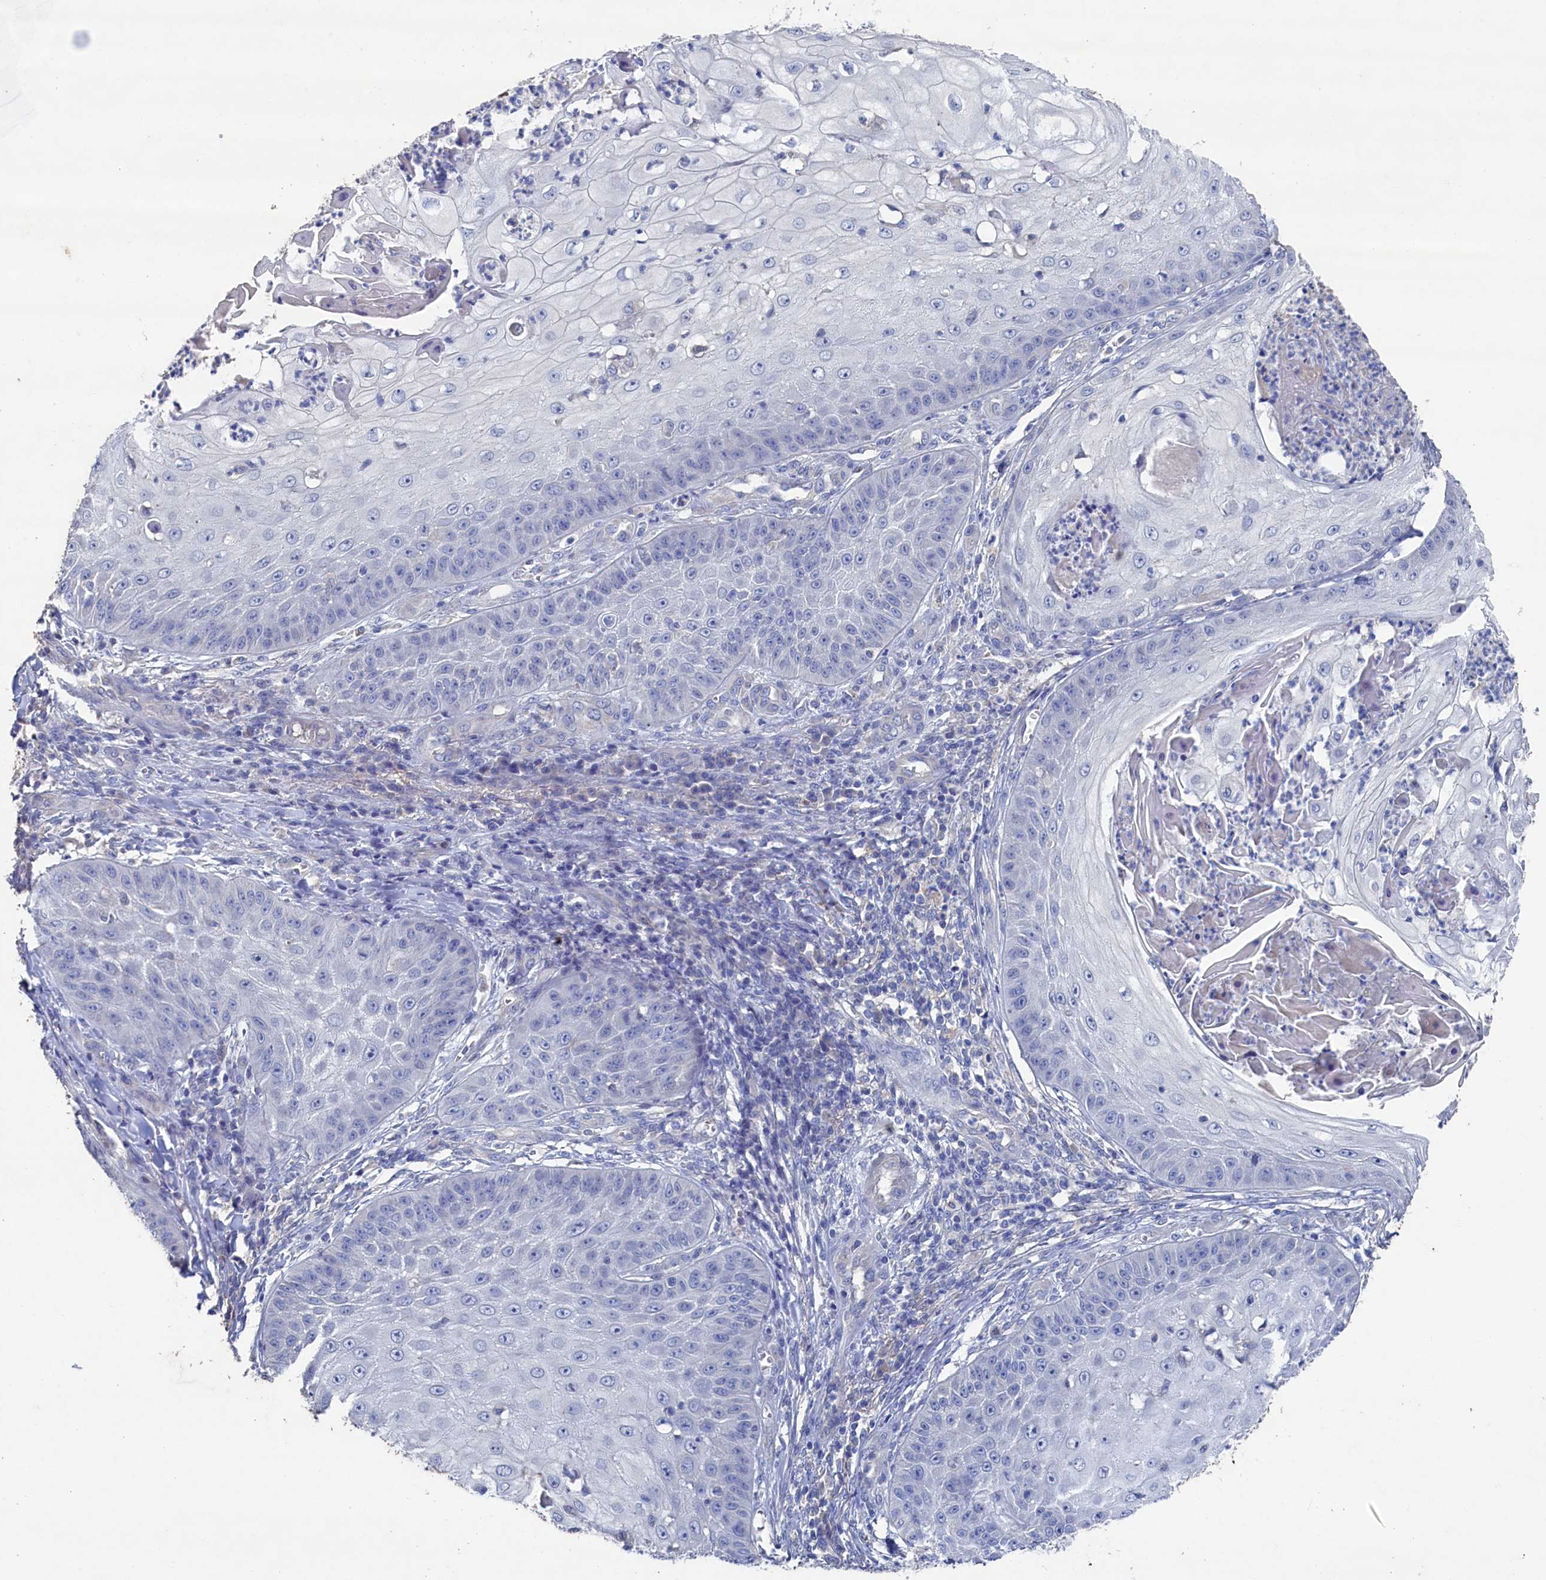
{"staining": {"intensity": "negative", "quantity": "none", "location": "none"}, "tissue": "skin cancer", "cell_type": "Tumor cells", "image_type": "cancer", "snomed": [{"axis": "morphology", "description": "Squamous cell carcinoma, NOS"}, {"axis": "topography", "description": "Skin"}], "caption": "Tumor cells are negative for brown protein staining in skin cancer (squamous cell carcinoma).", "gene": "CBLIF", "patient": {"sex": "male", "age": 70}}